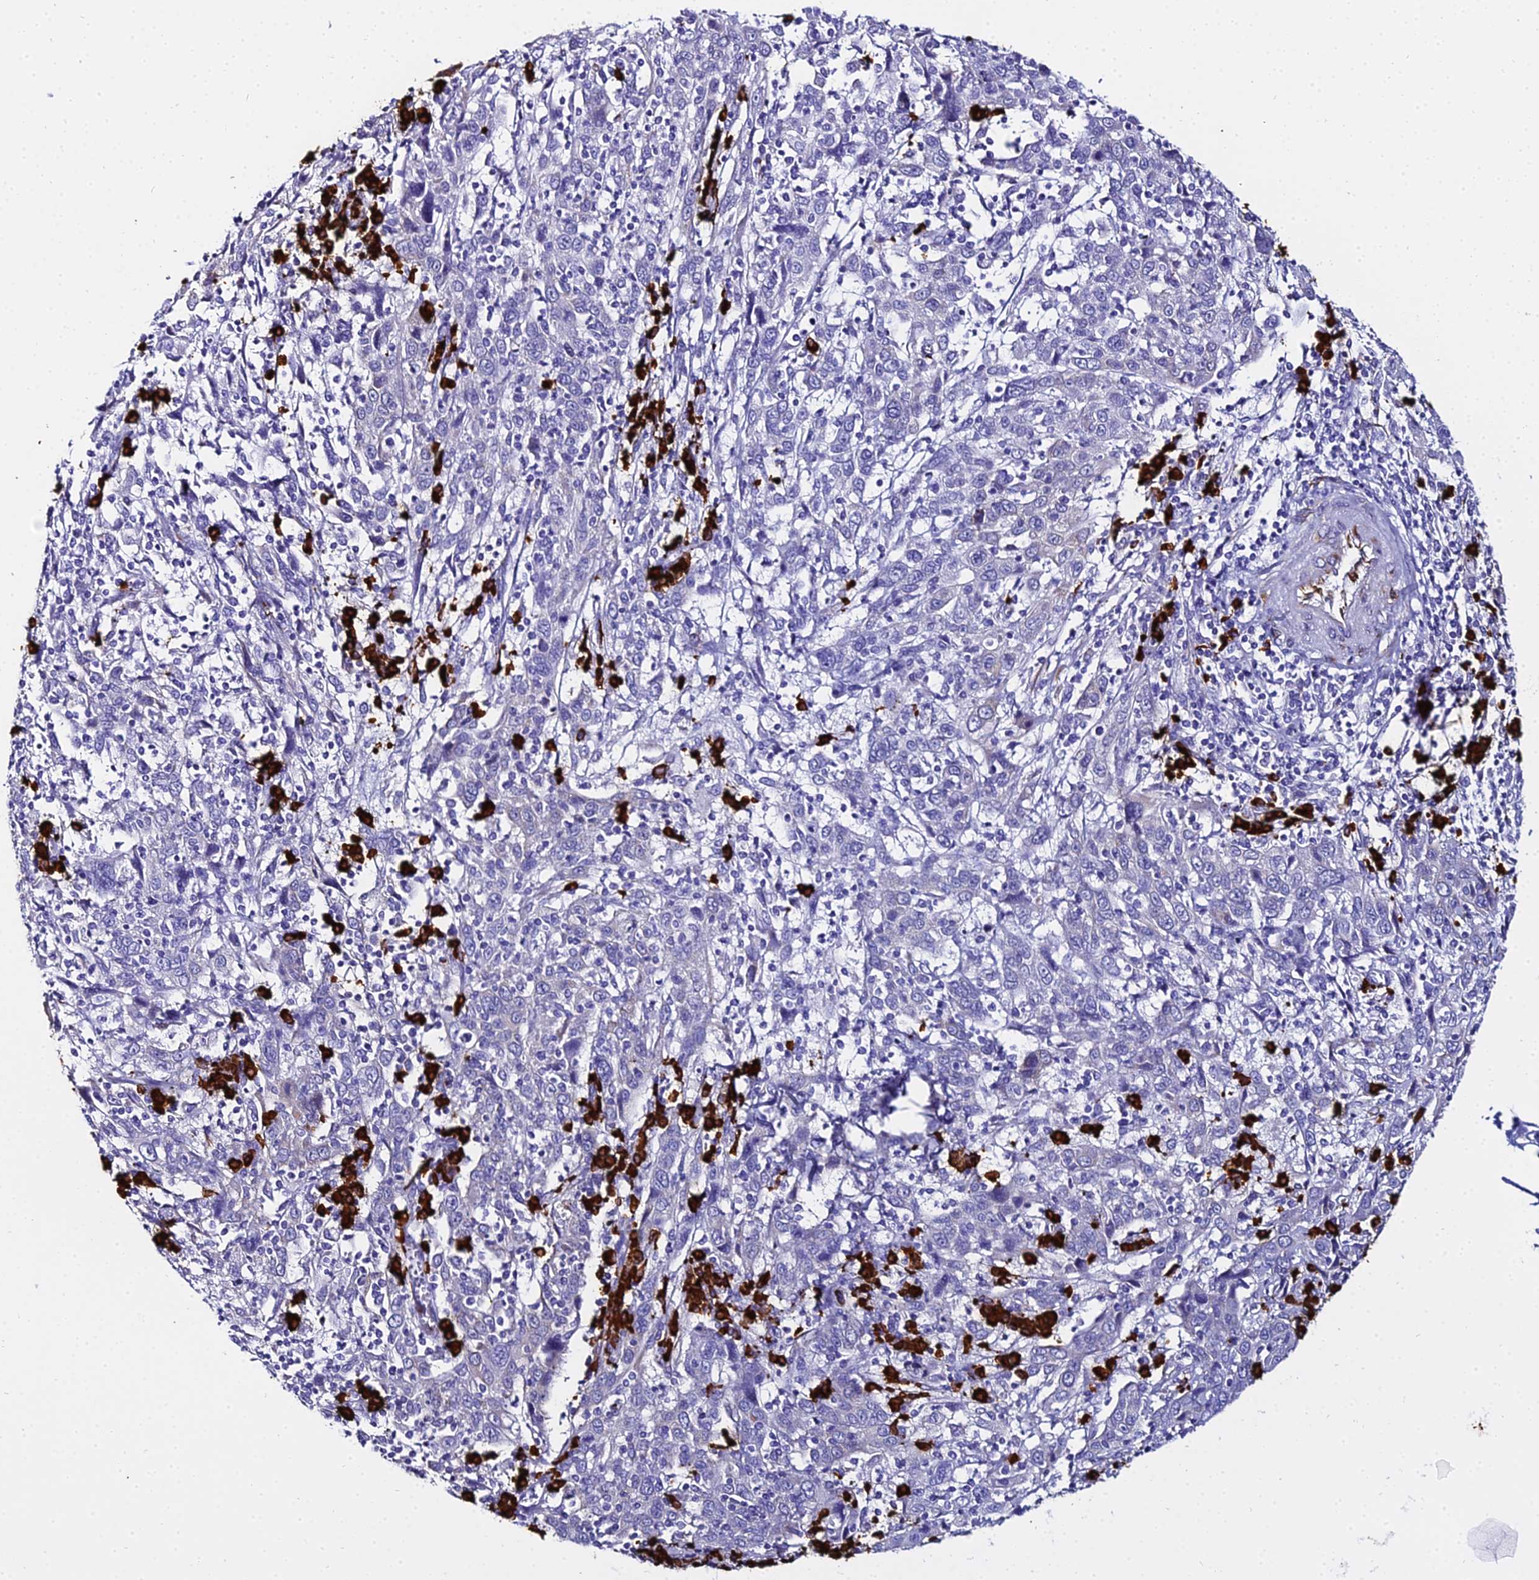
{"staining": {"intensity": "negative", "quantity": "none", "location": "none"}, "tissue": "cervical cancer", "cell_type": "Tumor cells", "image_type": "cancer", "snomed": [{"axis": "morphology", "description": "Squamous cell carcinoma, NOS"}, {"axis": "topography", "description": "Cervix"}], "caption": "Histopathology image shows no significant protein positivity in tumor cells of squamous cell carcinoma (cervical).", "gene": "TXNDC5", "patient": {"sex": "female", "age": 46}}